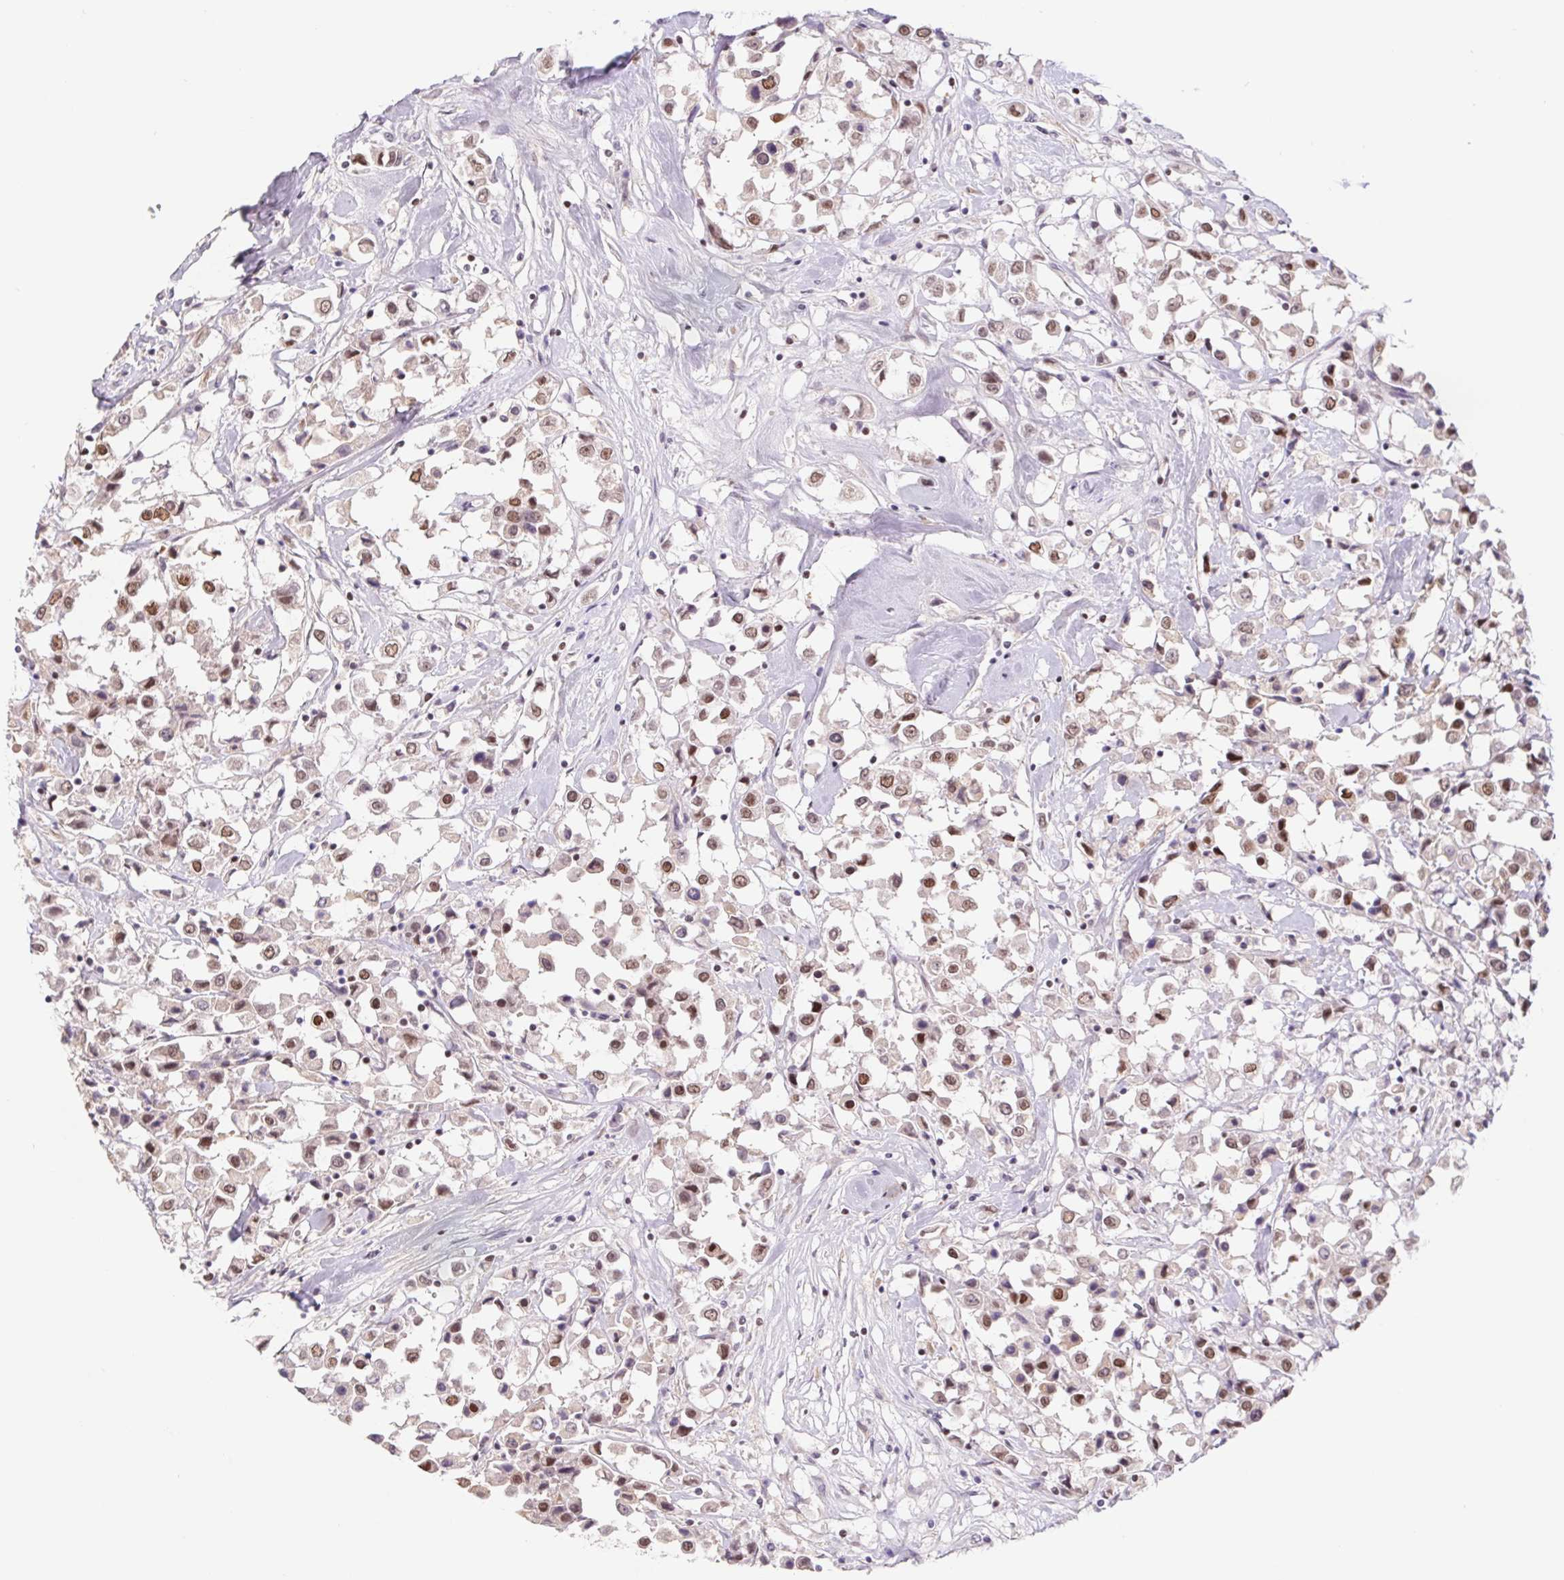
{"staining": {"intensity": "moderate", "quantity": ">75%", "location": "nuclear"}, "tissue": "breast cancer", "cell_type": "Tumor cells", "image_type": "cancer", "snomed": [{"axis": "morphology", "description": "Duct carcinoma"}, {"axis": "topography", "description": "Breast"}], "caption": "Immunohistochemistry (IHC) of intraductal carcinoma (breast) displays medium levels of moderate nuclear staining in approximately >75% of tumor cells. The protein of interest is shown in brown color, while the nuclei are stained blue.", "gene": "TRERF1", "patient": {"sex": "female", "age": 61}}